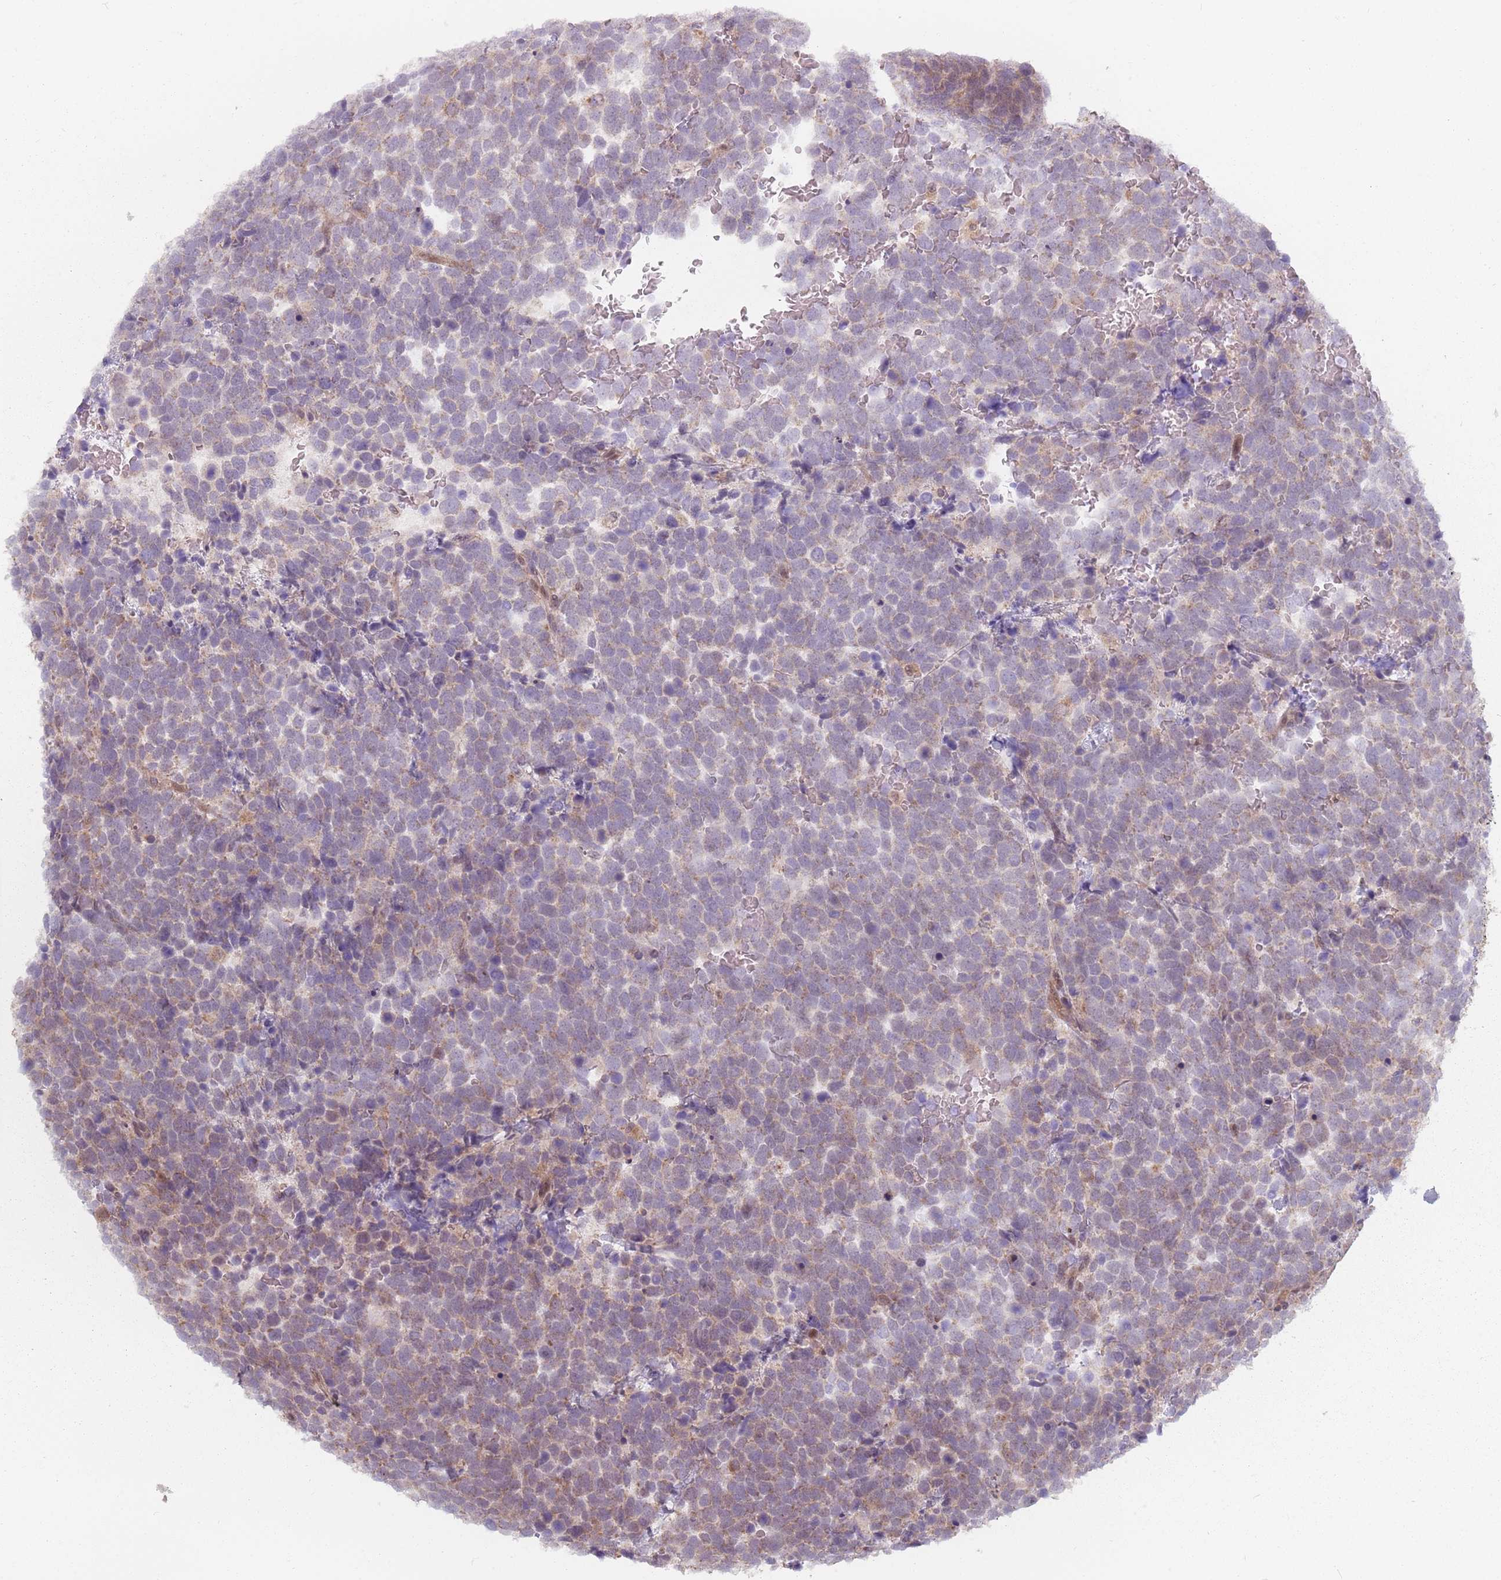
{"staining": {"intensity": "weak", "quantity": "25%-75%", "location": "cytoplasmic/membranous"}, "tissue": "urothelial cancer", "cell_type": "Tumor cells", "image_type": "cancer", "snomed": [{"axis": "morphology", "description": "Urothelial carcinoma, High grade"}, {"axis": "topography", "description": "Urinary bladder"}], "caption": "IHC photomicrograph of neoplastic tissue: human urothelial cancer stained using IHC demonstrates low levels of weak protein expression localized specifically in the cytoplasmic/membranous of tumor cells, appearing as a cytoplasmic/membranous brown color.", "gene": "VPS52", "patient": {"sex": "female", "age": 82}}